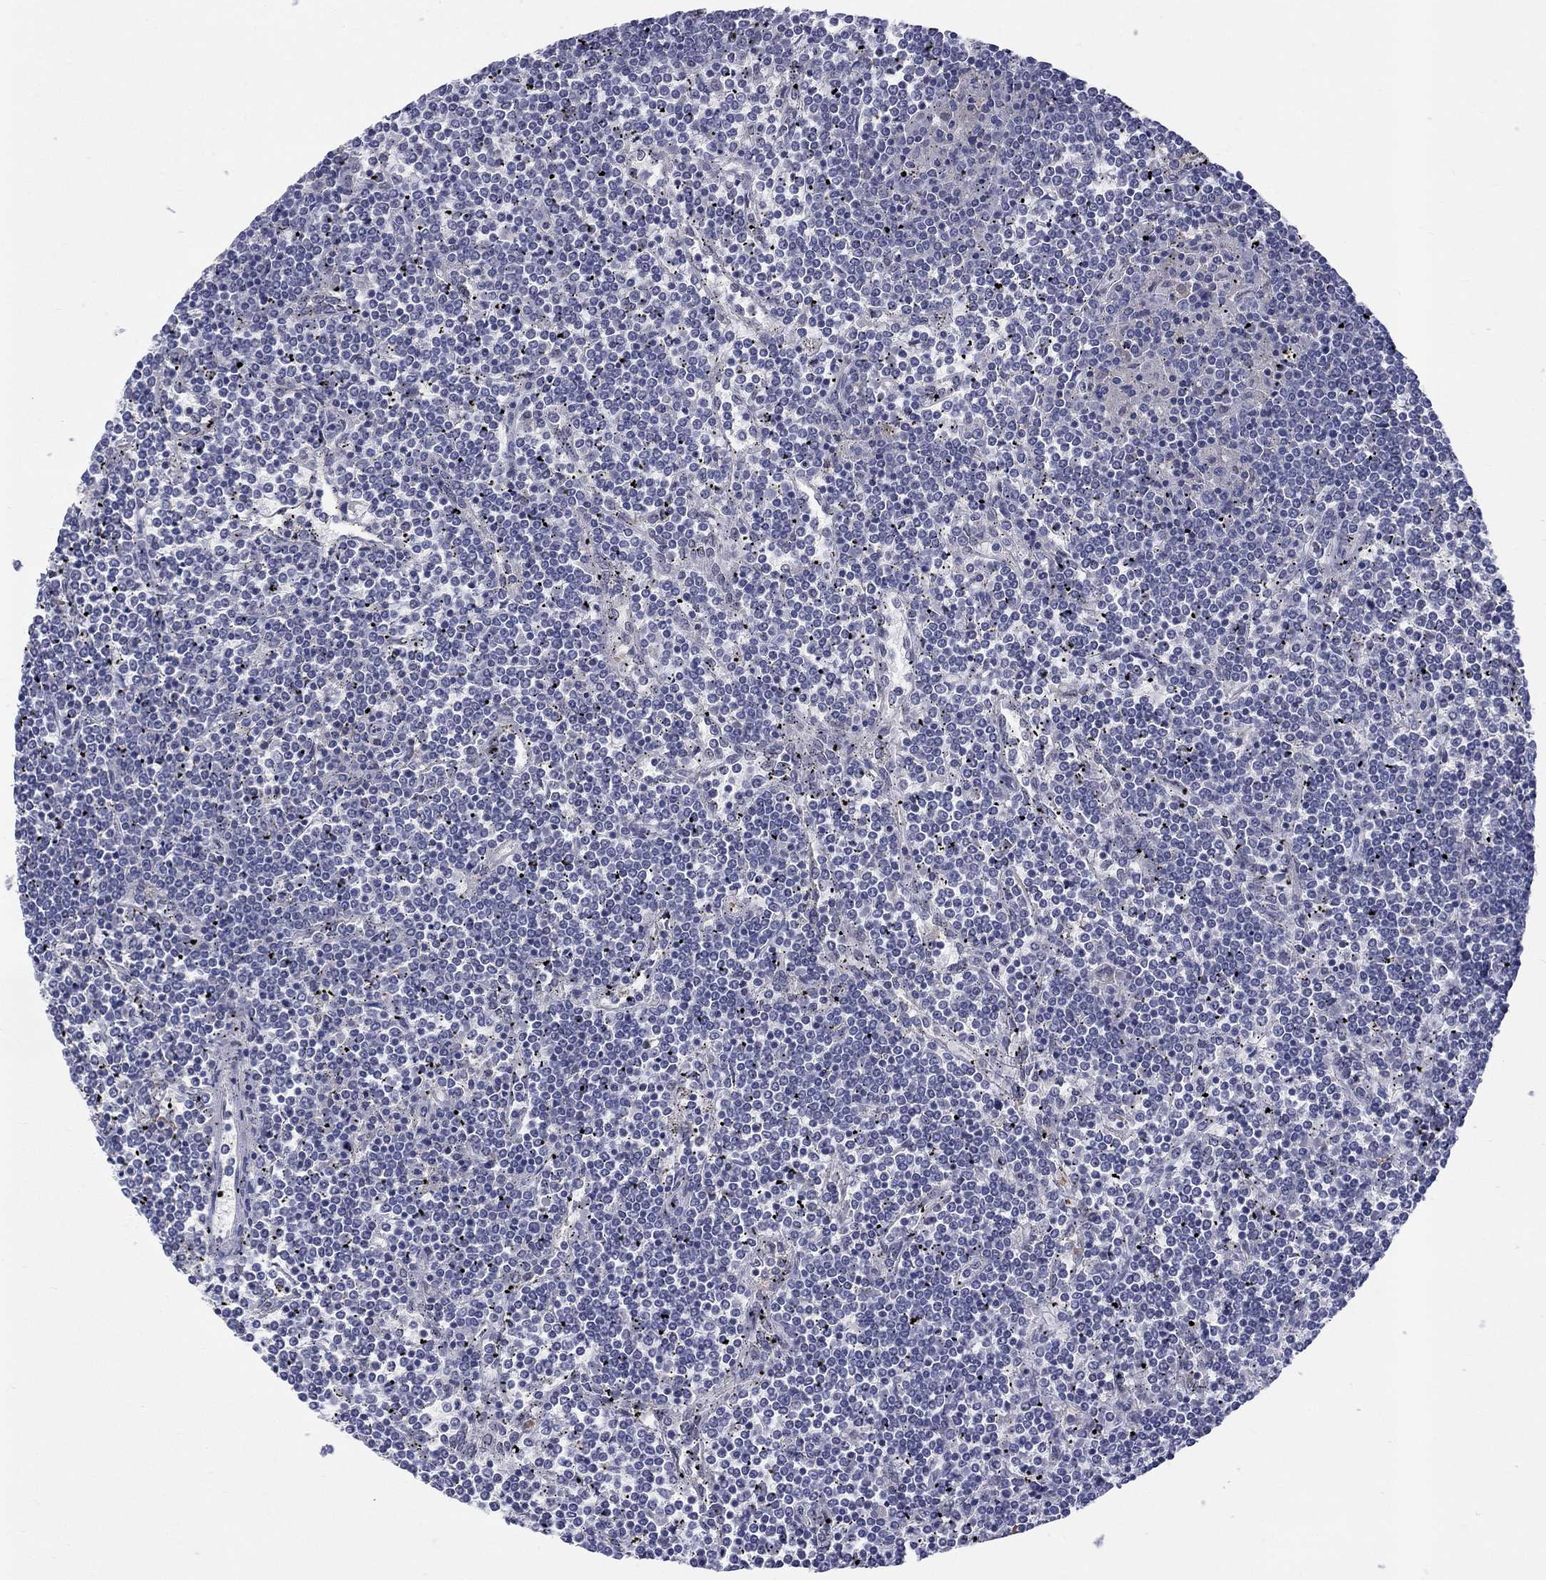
{"staining": {"intensity": "negative", "quantity": "none", "location": "none"}, "tissue": "lymphoma", "cell_type": "Tumor cells", "image_type": "cancer", "snomed": [{"axis": "morphology", "description": "Malignant lymphoma, non-Hodgkin's type, Low grade"}, {"axis": "topography", "description": "Spleen"}], "caption": "Photomicrograph shows no protein expression in tumor cells of lymphoma tissue.", "gene": "EGFLAM", "patient": {"sex": "female", "age": 19}}